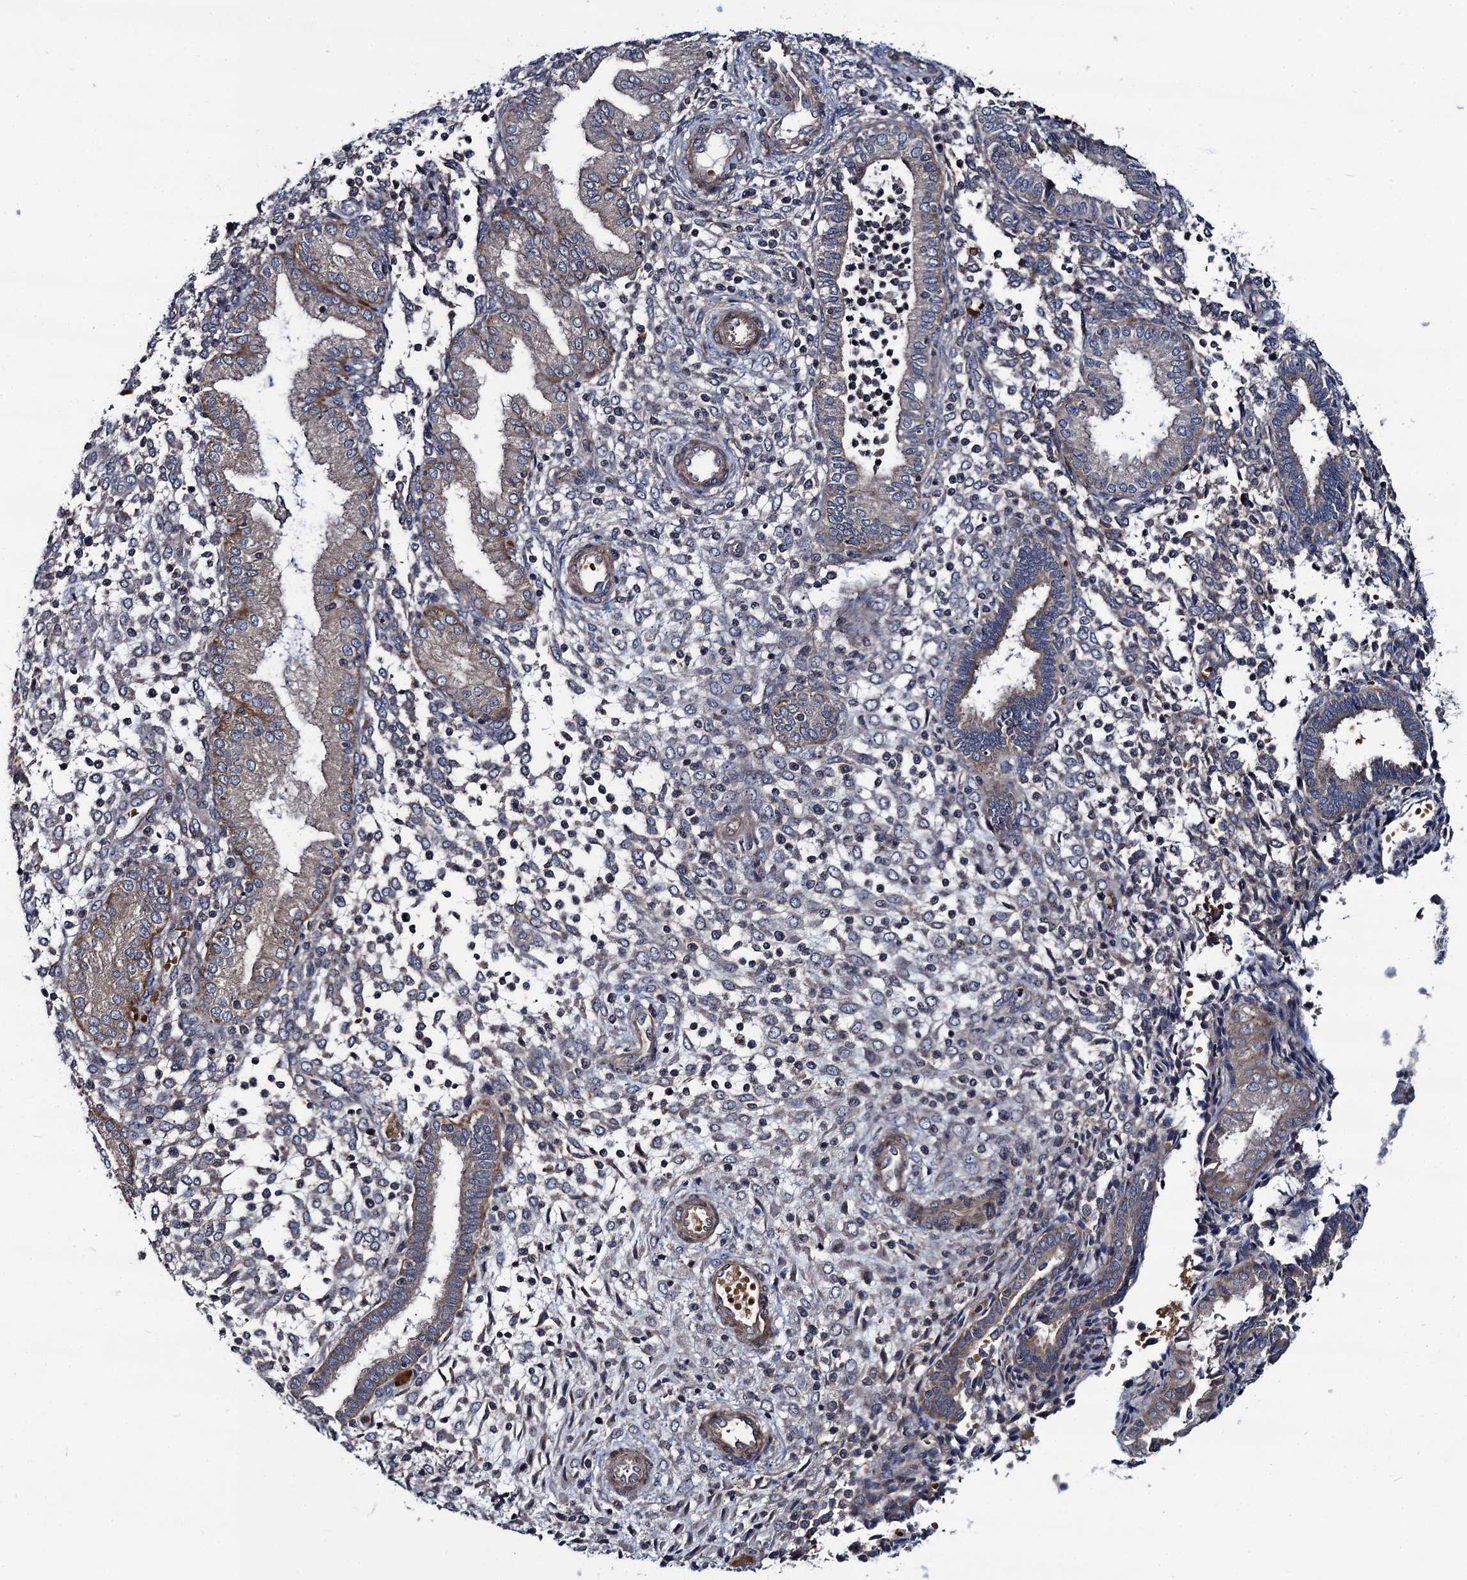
{"staining": {"intensity": "negative", "quantity": "none", "location": "none"}, "tissue": "endometrium", "cell_type": "Cells in endometrial stroma", "image_type": "normal", "snomed": [{"axis": "morphology", "description": "Normal tissue, NOS"}, {"axis": "topography", "description": "Endometrium"}], "caption": "A high-resolution image shows IHC staining of benign endometrium, which shows no significant staining in cells in endometrial stroma.", "gene": "KXD1", "patient": {"sex": "female", "age": 53}}